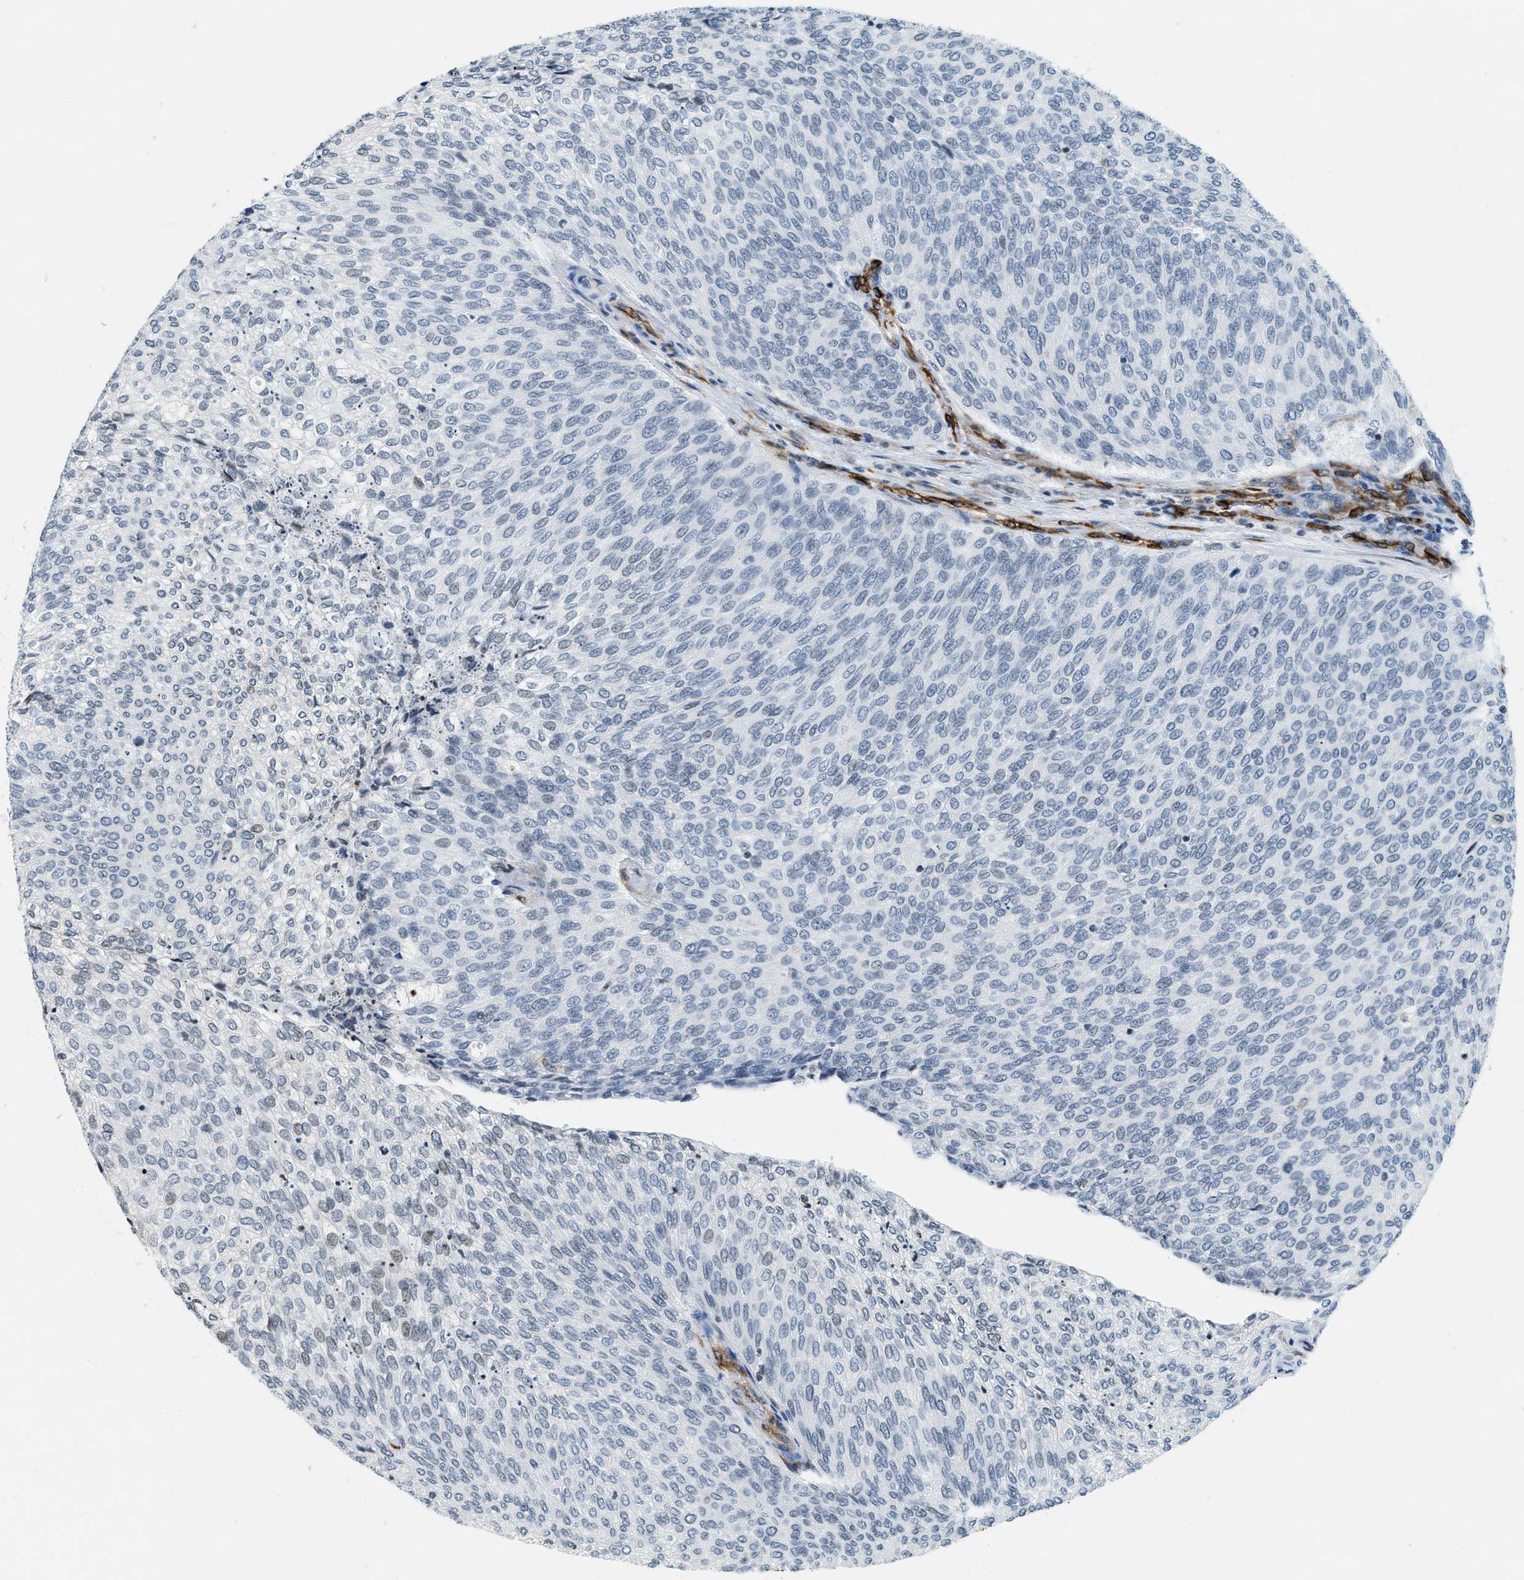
{"staining": {"intensity": "weak", "quantity": "<25%", "location": "nuclear"}, "tissue": "urothelial cancer", "cell_type": "Tumor cells", "image_type": "cancer", "snomed": [{"axis": "morphology", "description": "Urothelial carcinoma, Low grade"}, {"axis": "topography", "description": "Urinary bladder"}], "caption": "Immunohistochemistry (IHC) image of human urothelial carcinoma (low-grade) stained for a protein (brown), which displays no positivity in tumor cells.", "gene": "UVRAG", "patient": {"sex": "female", "age": 79}}